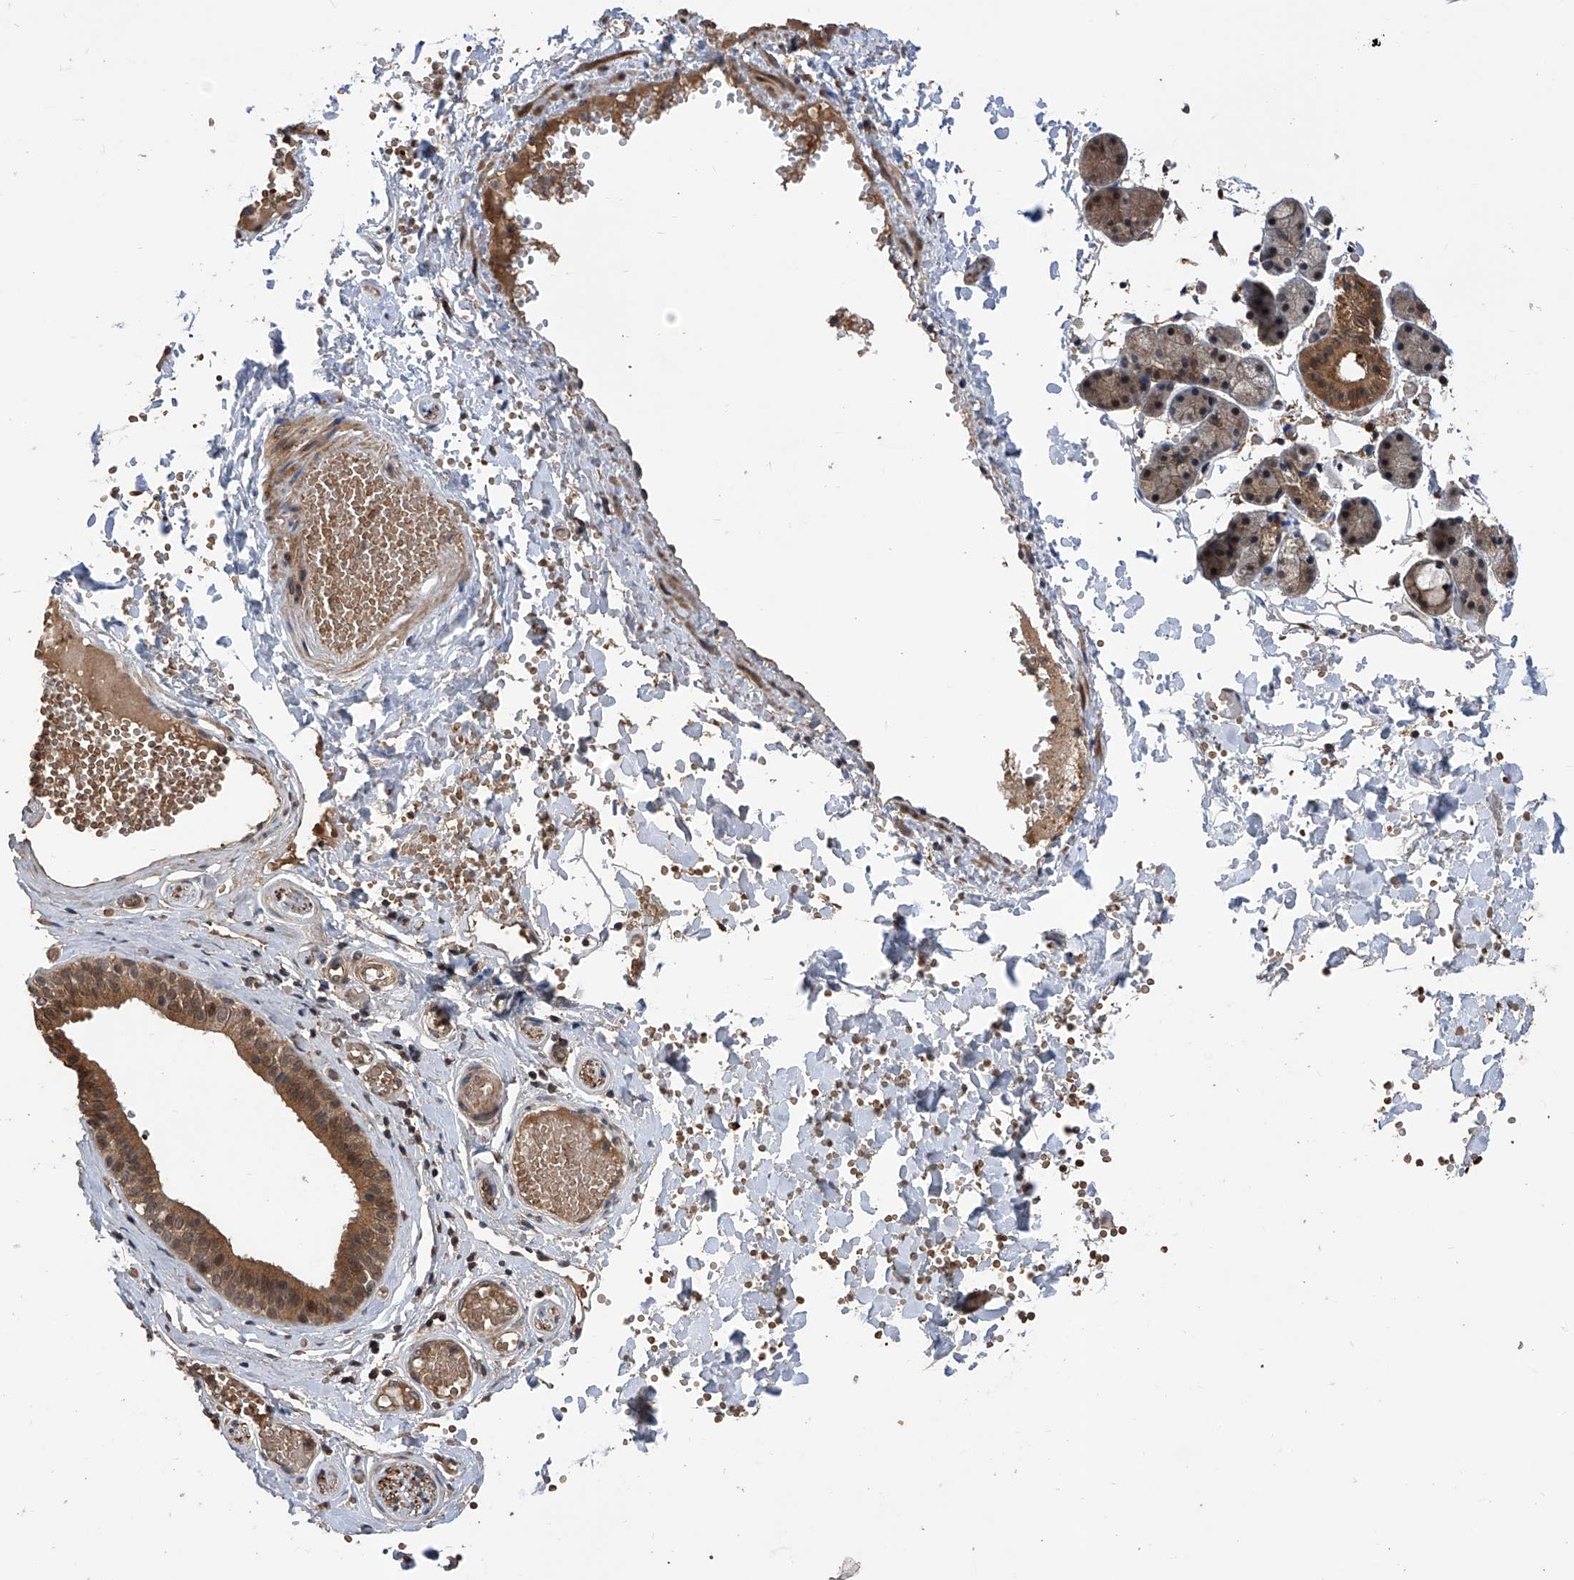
{"staining": {"intensity": "moderate", "quantity": ">75%", "location": "cytoplasmic/membranous"}, "tissue": "salivary gland", "cell_type": "Glandular cells", "image_type": "normal", "snomed": [{"axis": "morphology", "description": "Normal tissue, NOS"}, {"axis": "topography", "description": "Salivary gland"}], "caption": "Immunohistochemical staining of unremarkable salivary gland shows >75% levels of moderate cytoplasmic/membranous protein positivity in about >75% of glandular cells.", "gene": "LYSMD4", "patient": {"sex": "female", "age": 33}}